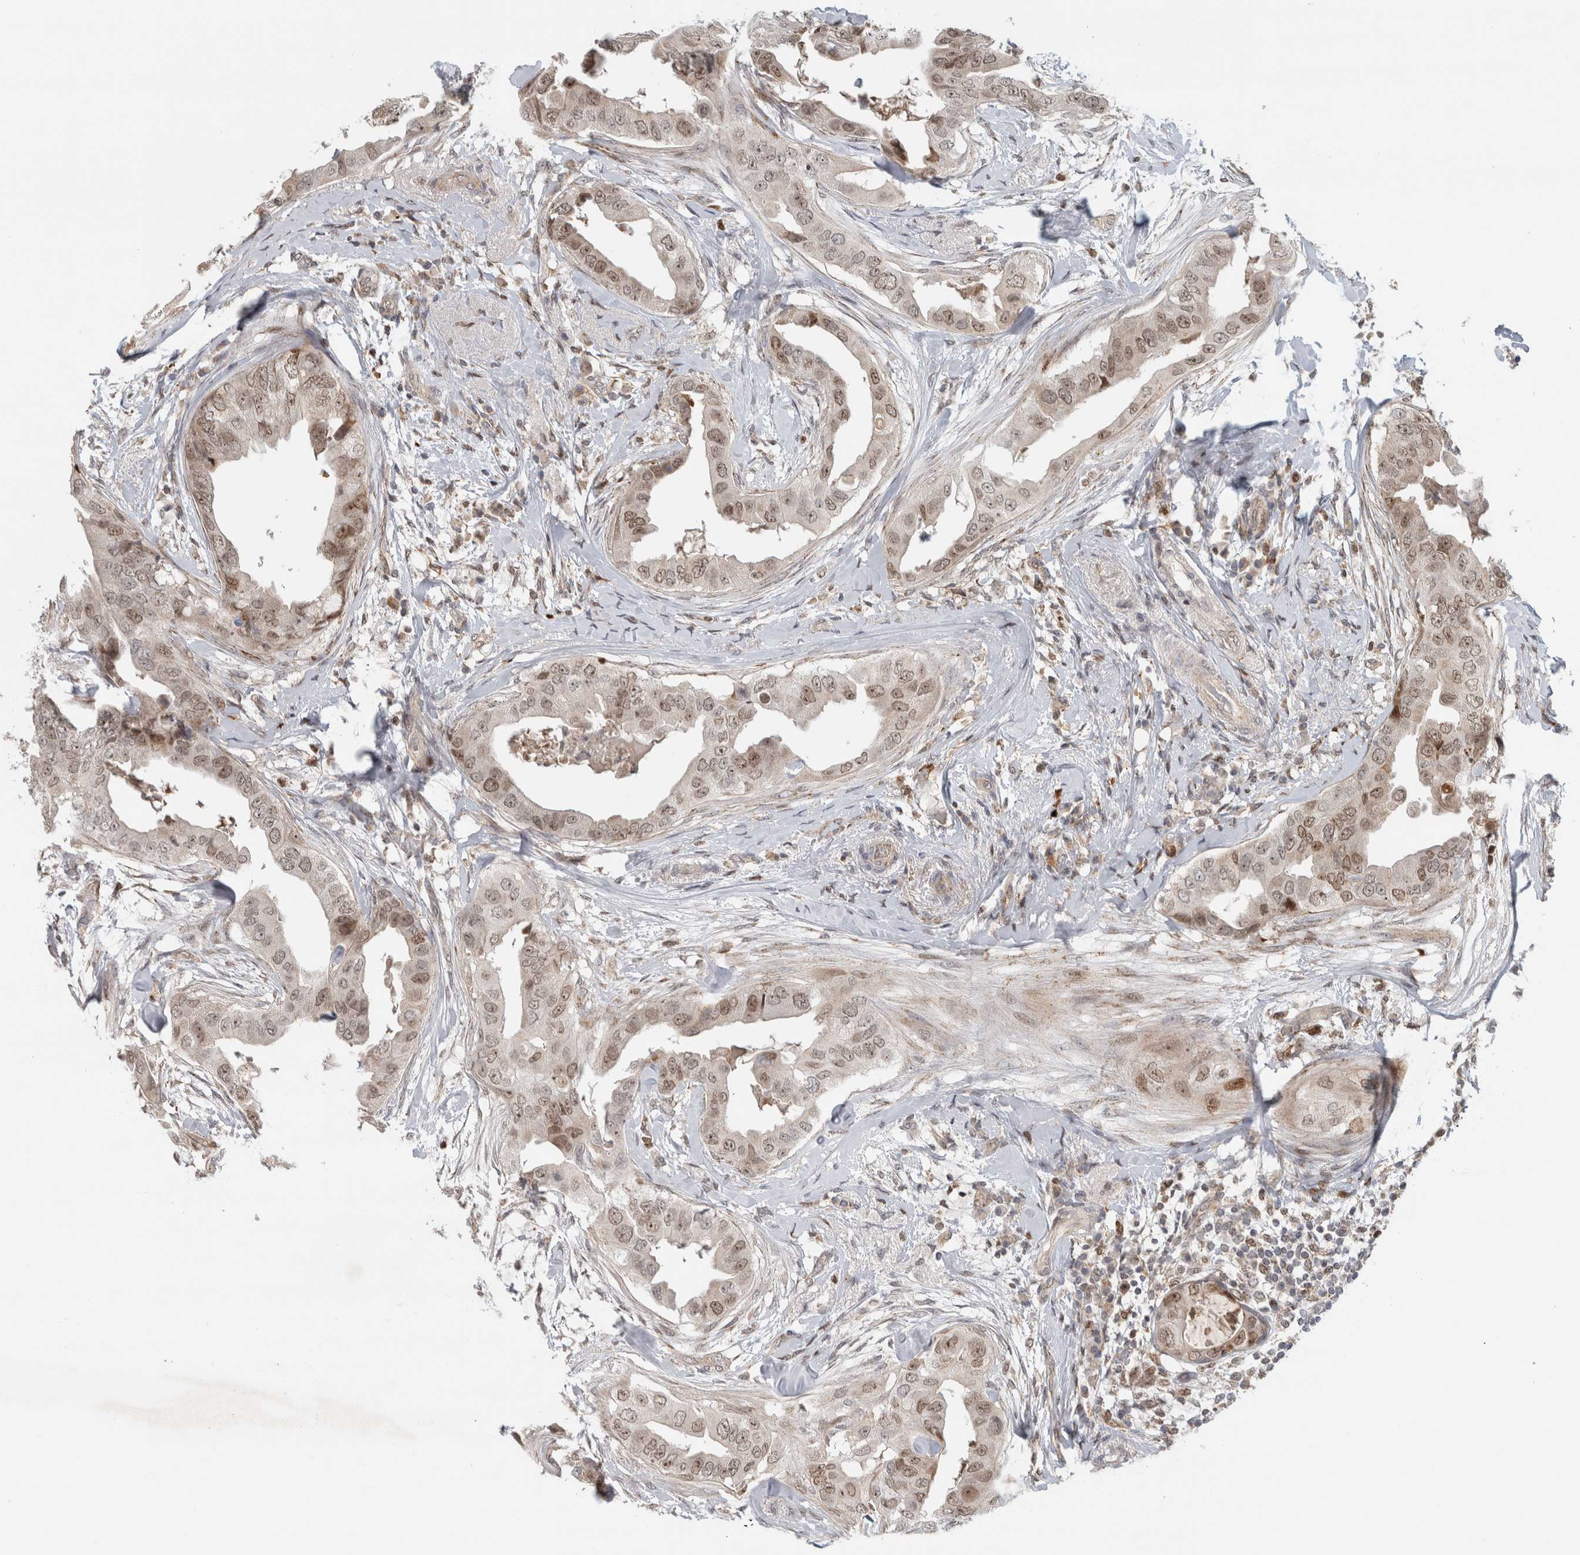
{"staining": {"intensity": "moderate", "quantity": "25%-75%", "location": "cytoplasmic/membranous,nuclear"}, "tissue": "breast cancer", "cell_type": "Tumor cells", "image_type": "cancer", "snomed": [{"axis": "morphology", "description": "Duct carcinoma"}, {"axis": "topography", "description": "Breast"}], "caption": "Breast cancer stained with a protein marker demonstrates moderate staining in tumor cells.", "gene": "INSRR", "patient": {"sex": "female", "age": 40}}